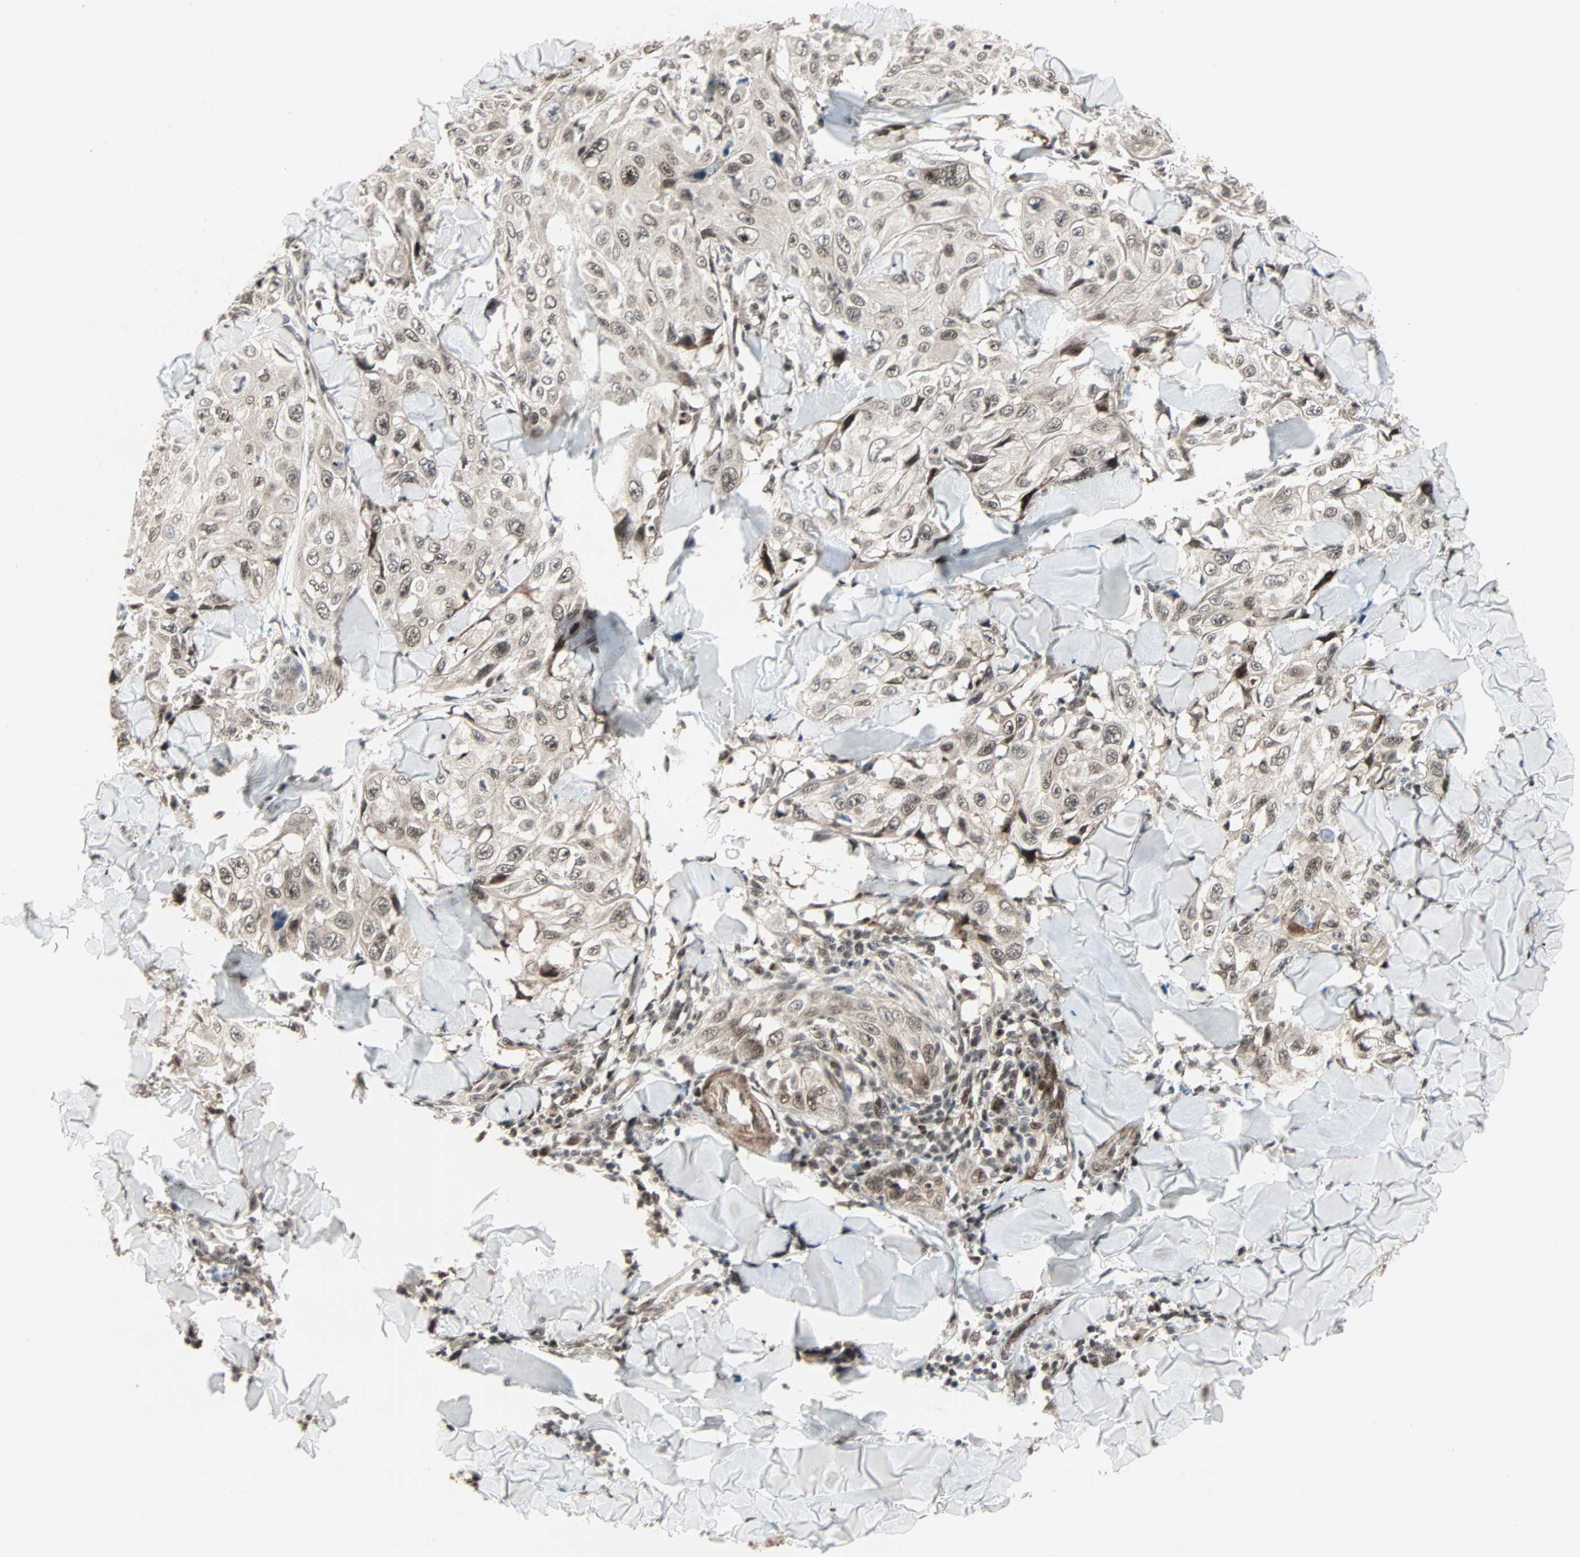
{"staining": {"intensity": "weak", "quantity": "25%-75%", "location": "cytoplasmic/membranous,nuclear"}, "tissue": "skin cancer", "cell_type": "Tumor cells", "image_type": "cancer", "snomed": [{"axis": "morphology", "description": "Squamous cell carcinoma, NOS"}, {"axis": "topography", "description": "Skin"}], "caption": "Human squamous cell carcinoma (skin) stained for a protein (brown) demonstrates weak cytoplasmic/membranous and nuclear positive positivity in approximately 25%-75% of tumor cells.", "gene": "CBX4", "patient": {"sex": "male", "age": 86}}